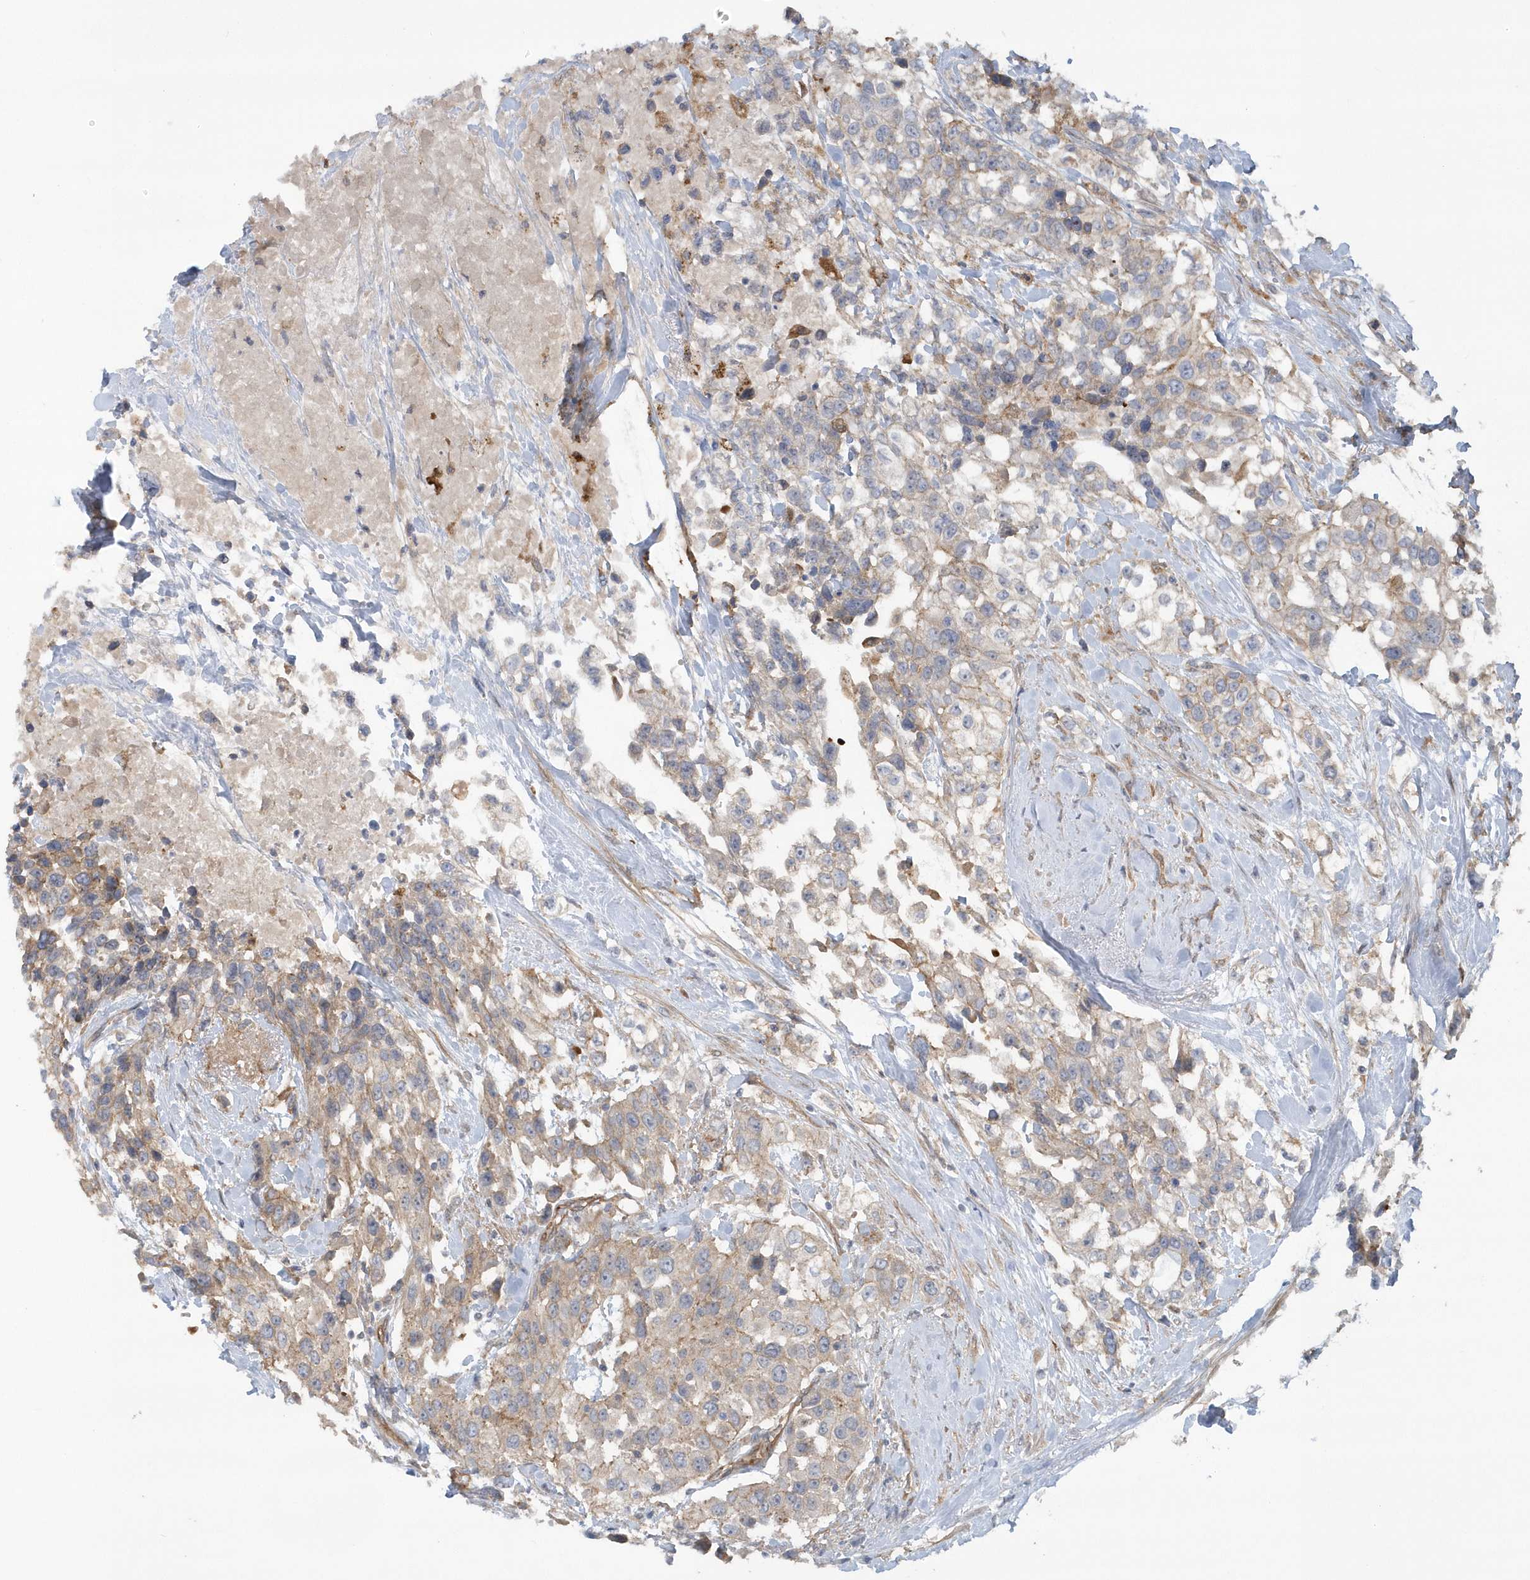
{"staining": {"intensity": "weak", "quantity": "25%-75%", "location": "cytoplasmic/membranous"}, "tissue": "urothelial cancer", "cell_type": "Tumor cells", "image_type": "cancer", "snomed": [{"axis": "morphology", "description": "Urothelial carcinoma, High grade"}, {"axis": "topography", "description": "Urinary bladder"}], "caption": "IHC (DAB (3,3'-diaminobenzidine)) staining of human urothelial cancer exhibits weak cytoplasmic/membranous protein expression in approximately 25%-75% of tumor cells.", "gene": "RAI14", "patient": {"sex": "female", "age": 80}}